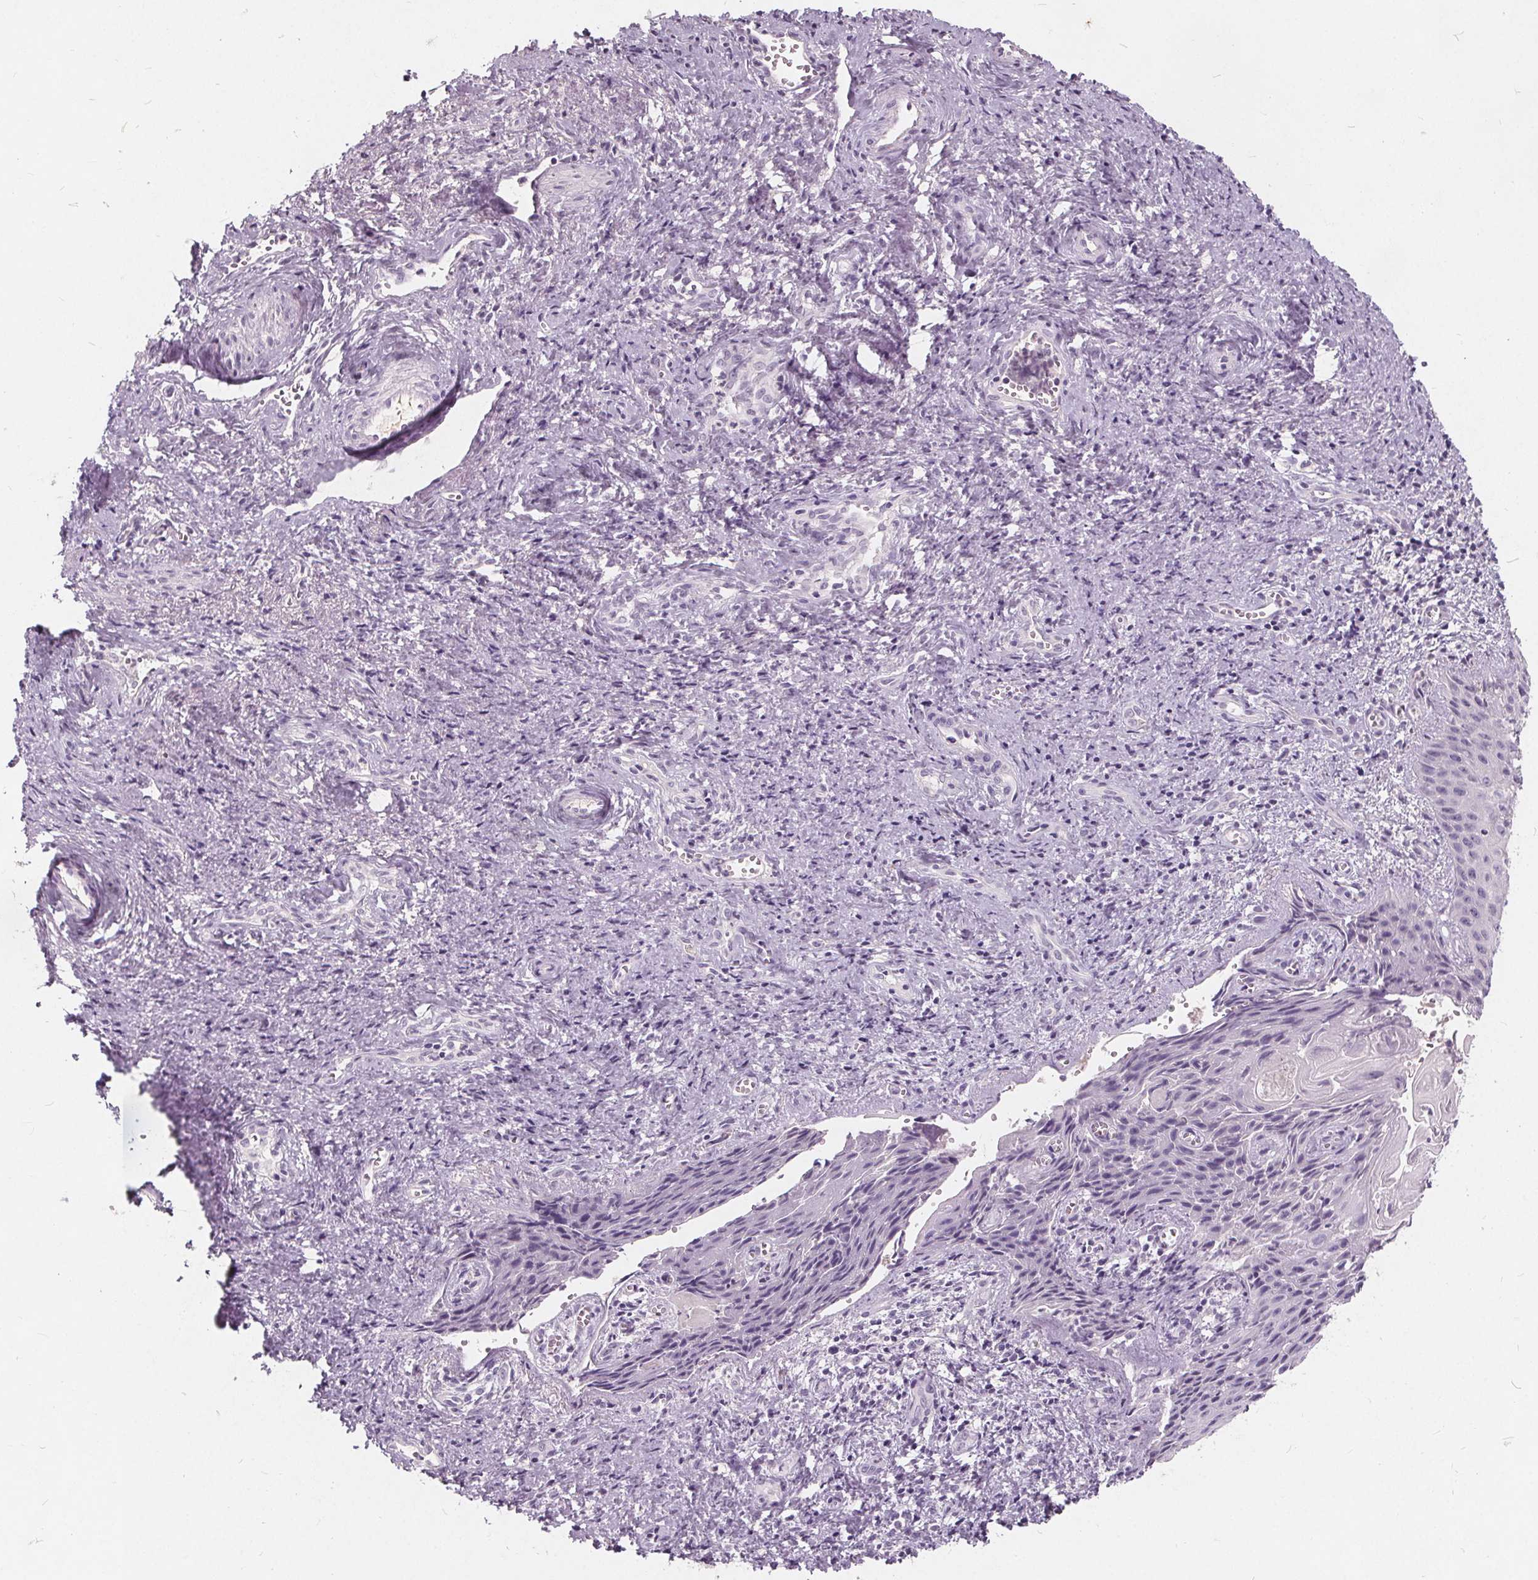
{"staining": {"intensity": "negative", "quantity": "none", "location": "none"}, "tissue": "cervical cancer", "cell_type": "Tumor cells", "image_type": "cancer", "snomed": [{"axis": "morphology", "description": "Squamous cell carcinoma, NOS"}, {"axis": "topography", "description": "Cervix"}], "caption": "Cervical cancer (squamous cell carcinoma) stained for a protein using immunohistochemistry exhibits no positivity tumor cells.", "gene": "PLA2G2E", "patient": {"sex": "female", "age": 30}}